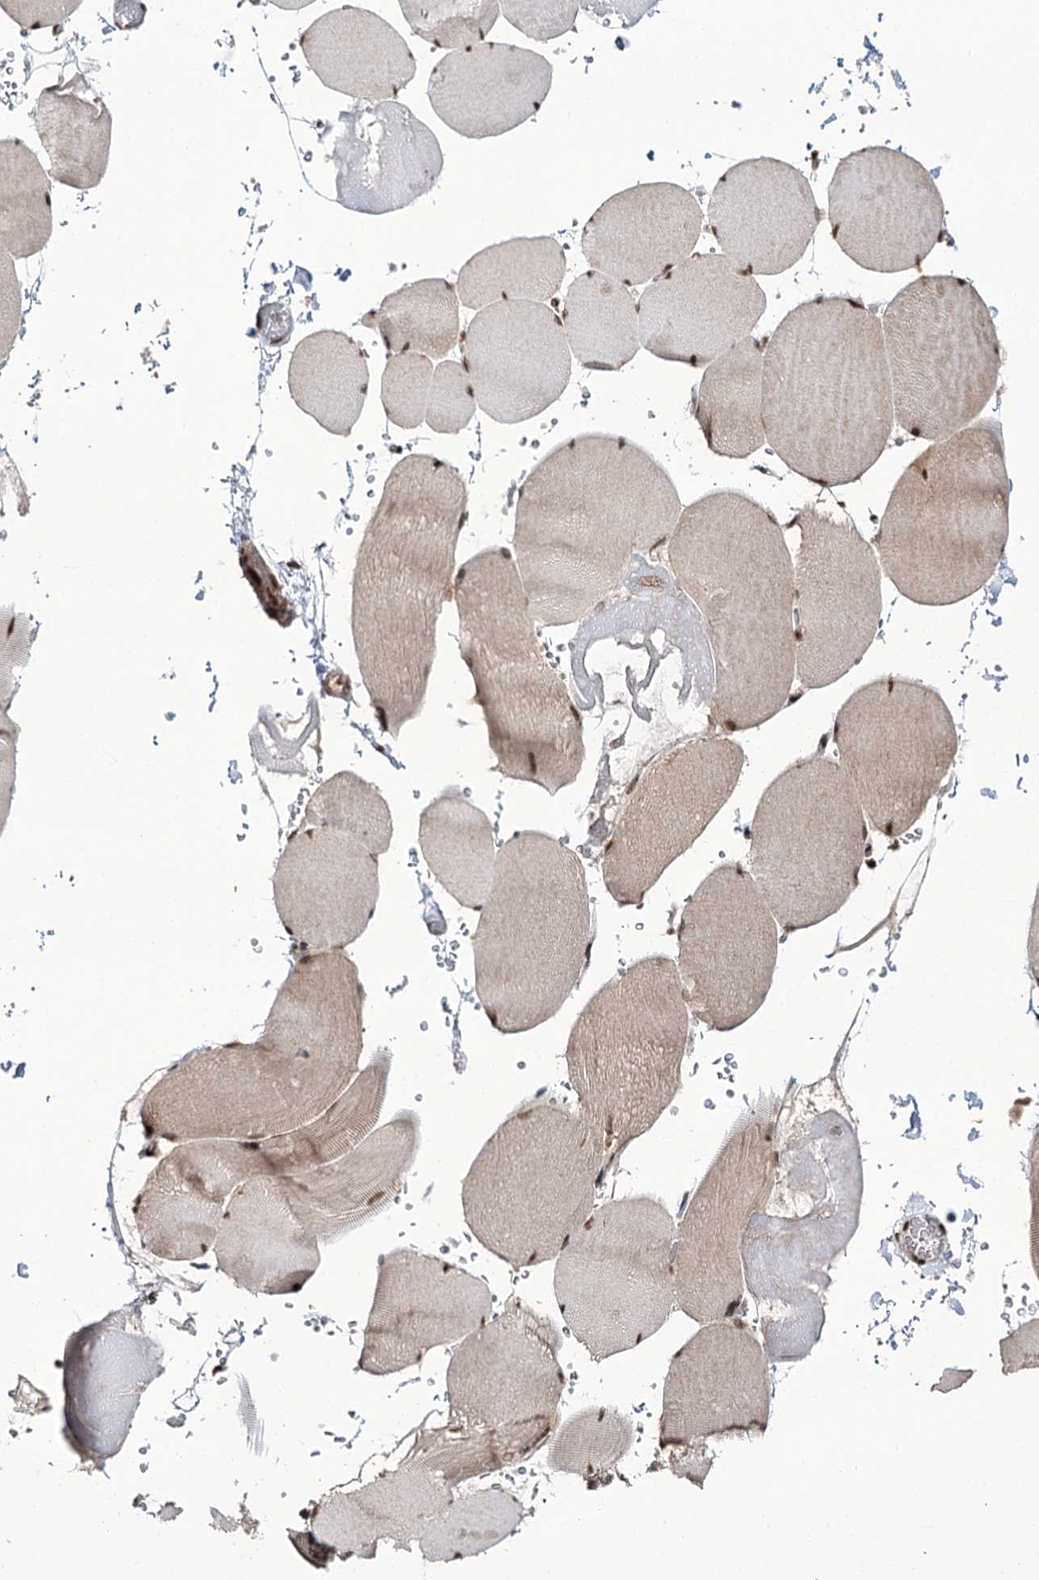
{"staining": {"intensity": "moderate", "quantity": "25%-75%", "location": "cytoplasmic/membranous,nuclear"}, "tissue": "skeletal muscle", "cell_type": "Myocytes", "image_type": "normal", "snomed": [{"axis": "morphology", "description": "Normal tissue, NOS"}, {"axis": "topography", "description": "Skeletal muscle"}, {"axis": "topography", "description": "Head-Neck"}], "caption": "About 25%-75% of myocytes in normal human skeletal muscle exhibit moderate cytoplasmic/membranous,nuclear protein expression as visualized by brown immunohistochemical staining.", "gene": "ERCC3", "patient": {"sex": "male", "age": 66}}